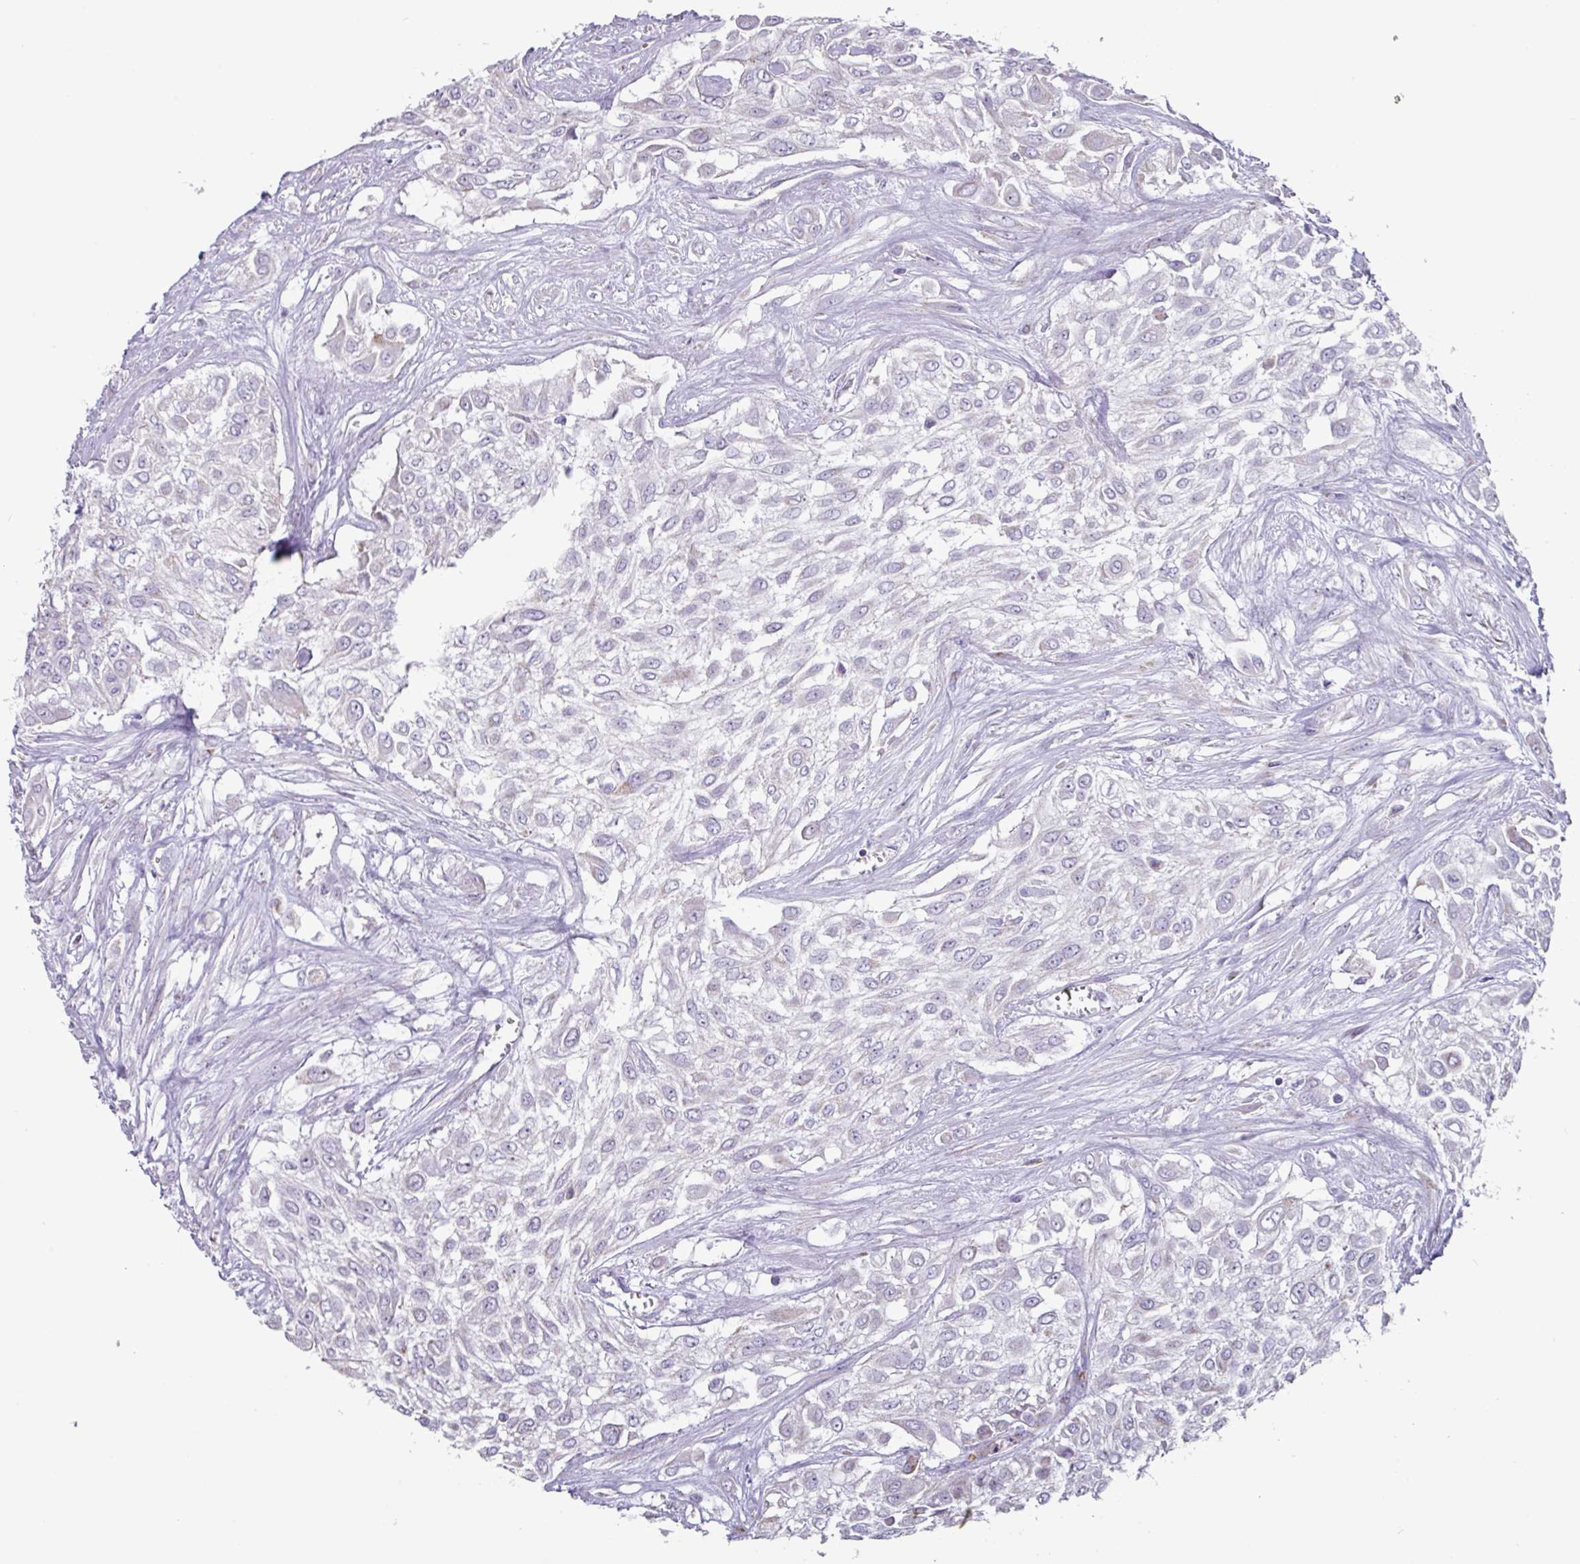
{"staining": {"intensity": "negative", "quantity": "none", "location": "none"}, "tissue": "urothelial cancer", "cell_type": "Tumor cells", "image_type": "cancer", "snomed": [{"axis": "morphology", "description": "Urothelial carcinoma, High grade"}, {"axis": "topography", "description": "Urinary bladder"}], "caption": "Tumor cells are negative for protein expression in human urothelial cancer.", "gene": "MT-ND4", "patient": {"sex": "male", "age": 57}}